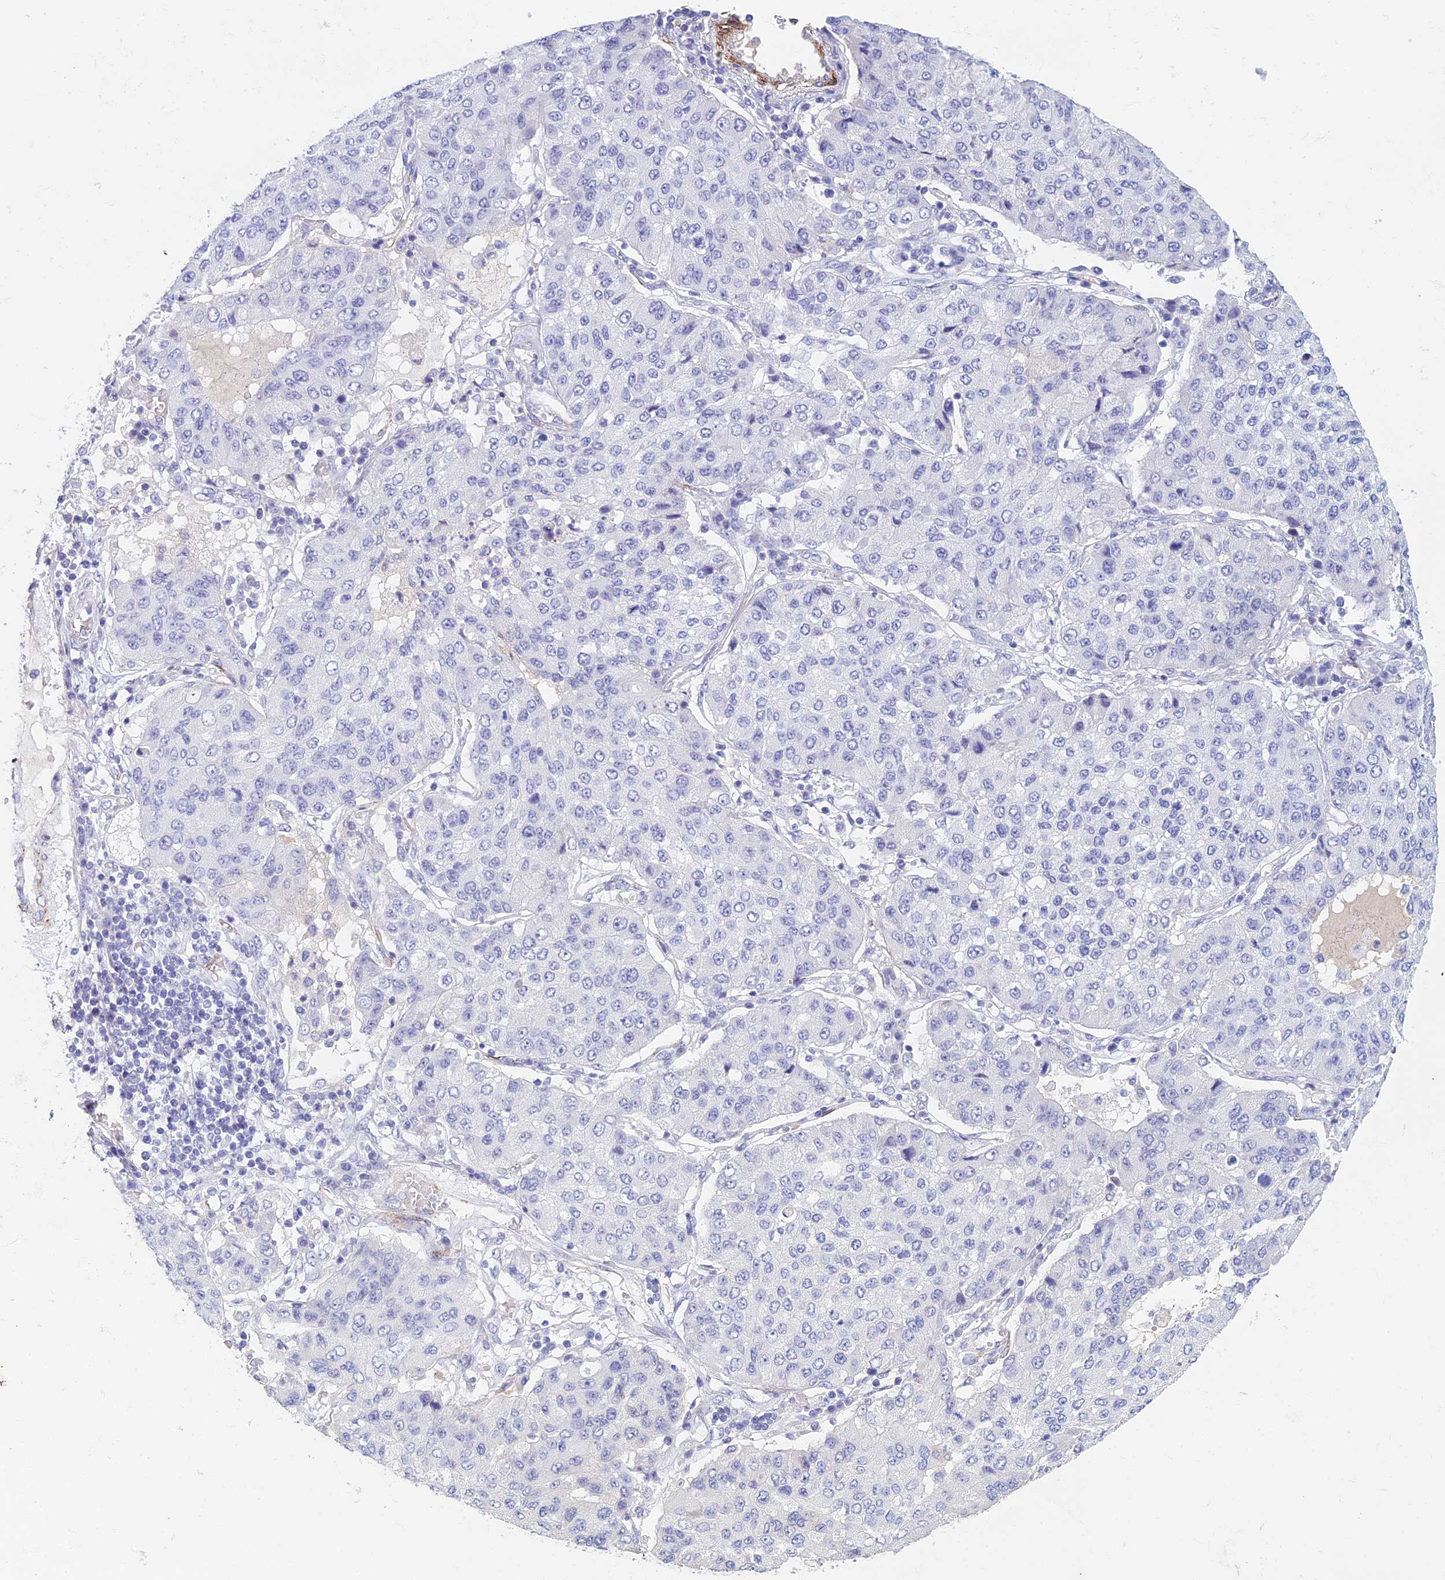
{"staining": {"intensity": "negative", "quantity": "none", "location": "none"}, "tissue": "lung cancer", "cell_type": "Tumor cells", "image_type": "cancer", "snomed": [{"axis": "morphology", "description": "Squamous cell carcinoma, NOS"}, {"axis": "topography", "description": "Lung"}], "caption": "The micrograph reveals no staining of tumor cells in lung cancer (squamous cell carcinoma).", "gene": "ETFRF1", "patient": {"sex": "male", "age": 74}}